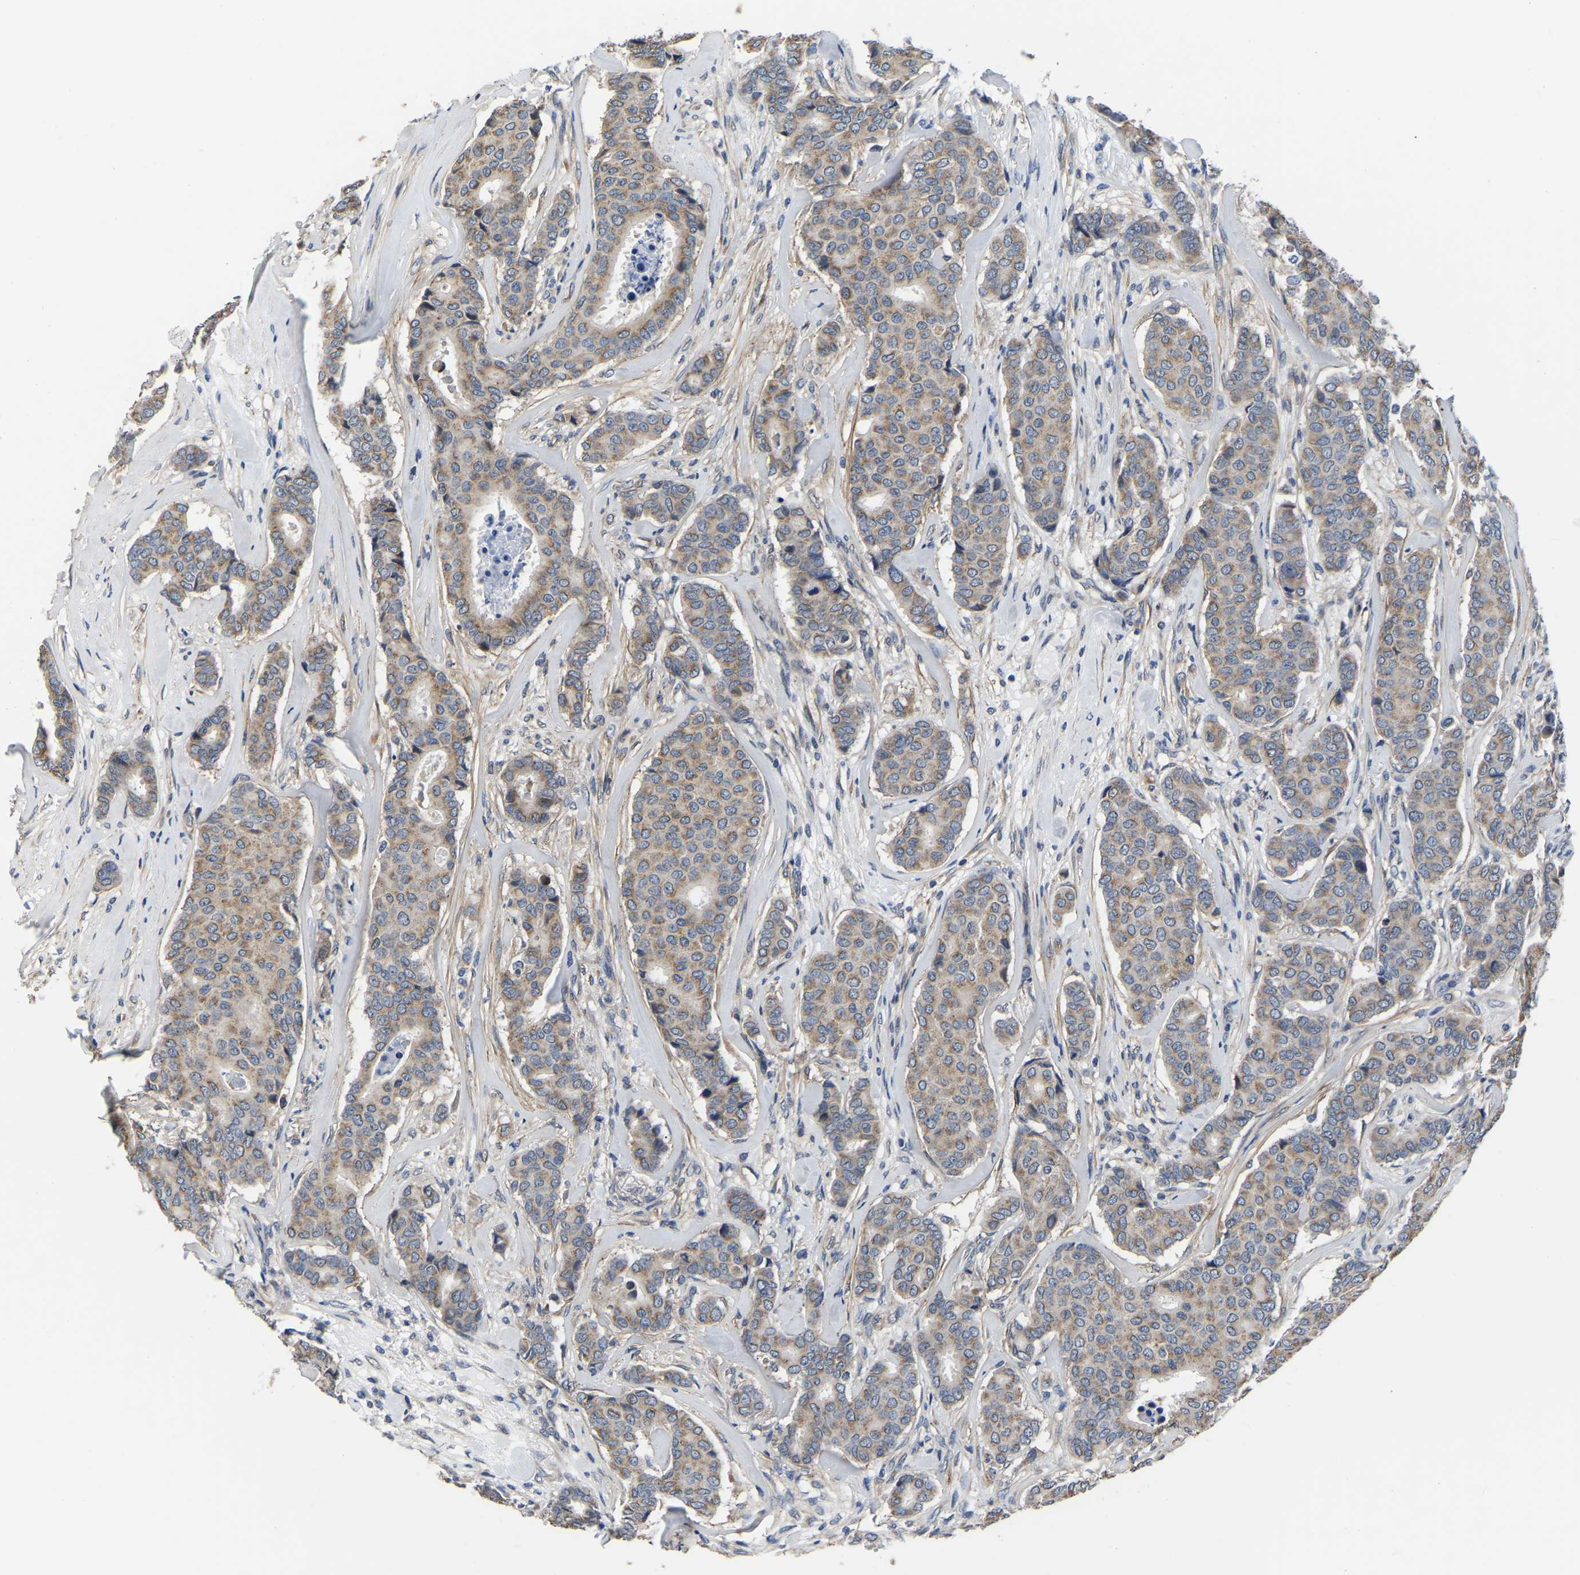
{"staining": {"intensity": "weak", "quantity": ">75%", "location": "cytoplasmic/membranous"}, "tissue": "breast cancer", "cell_type": "Tumor cells", "image_type": "cancer", "snomed": [{"axis": "morphology", "description": "Duct carcinoma"}, {"axis": "topography", "description": "Breast"}], "caption": "The histopathology image reveals immunohistochemical staining of breast cancer. There is weak cytoplasmic/membranous expression is appreciated in about >75% of tumor cells.", "gene": "PDLIM7", "patient": {"sex": "female", "age": 75}}